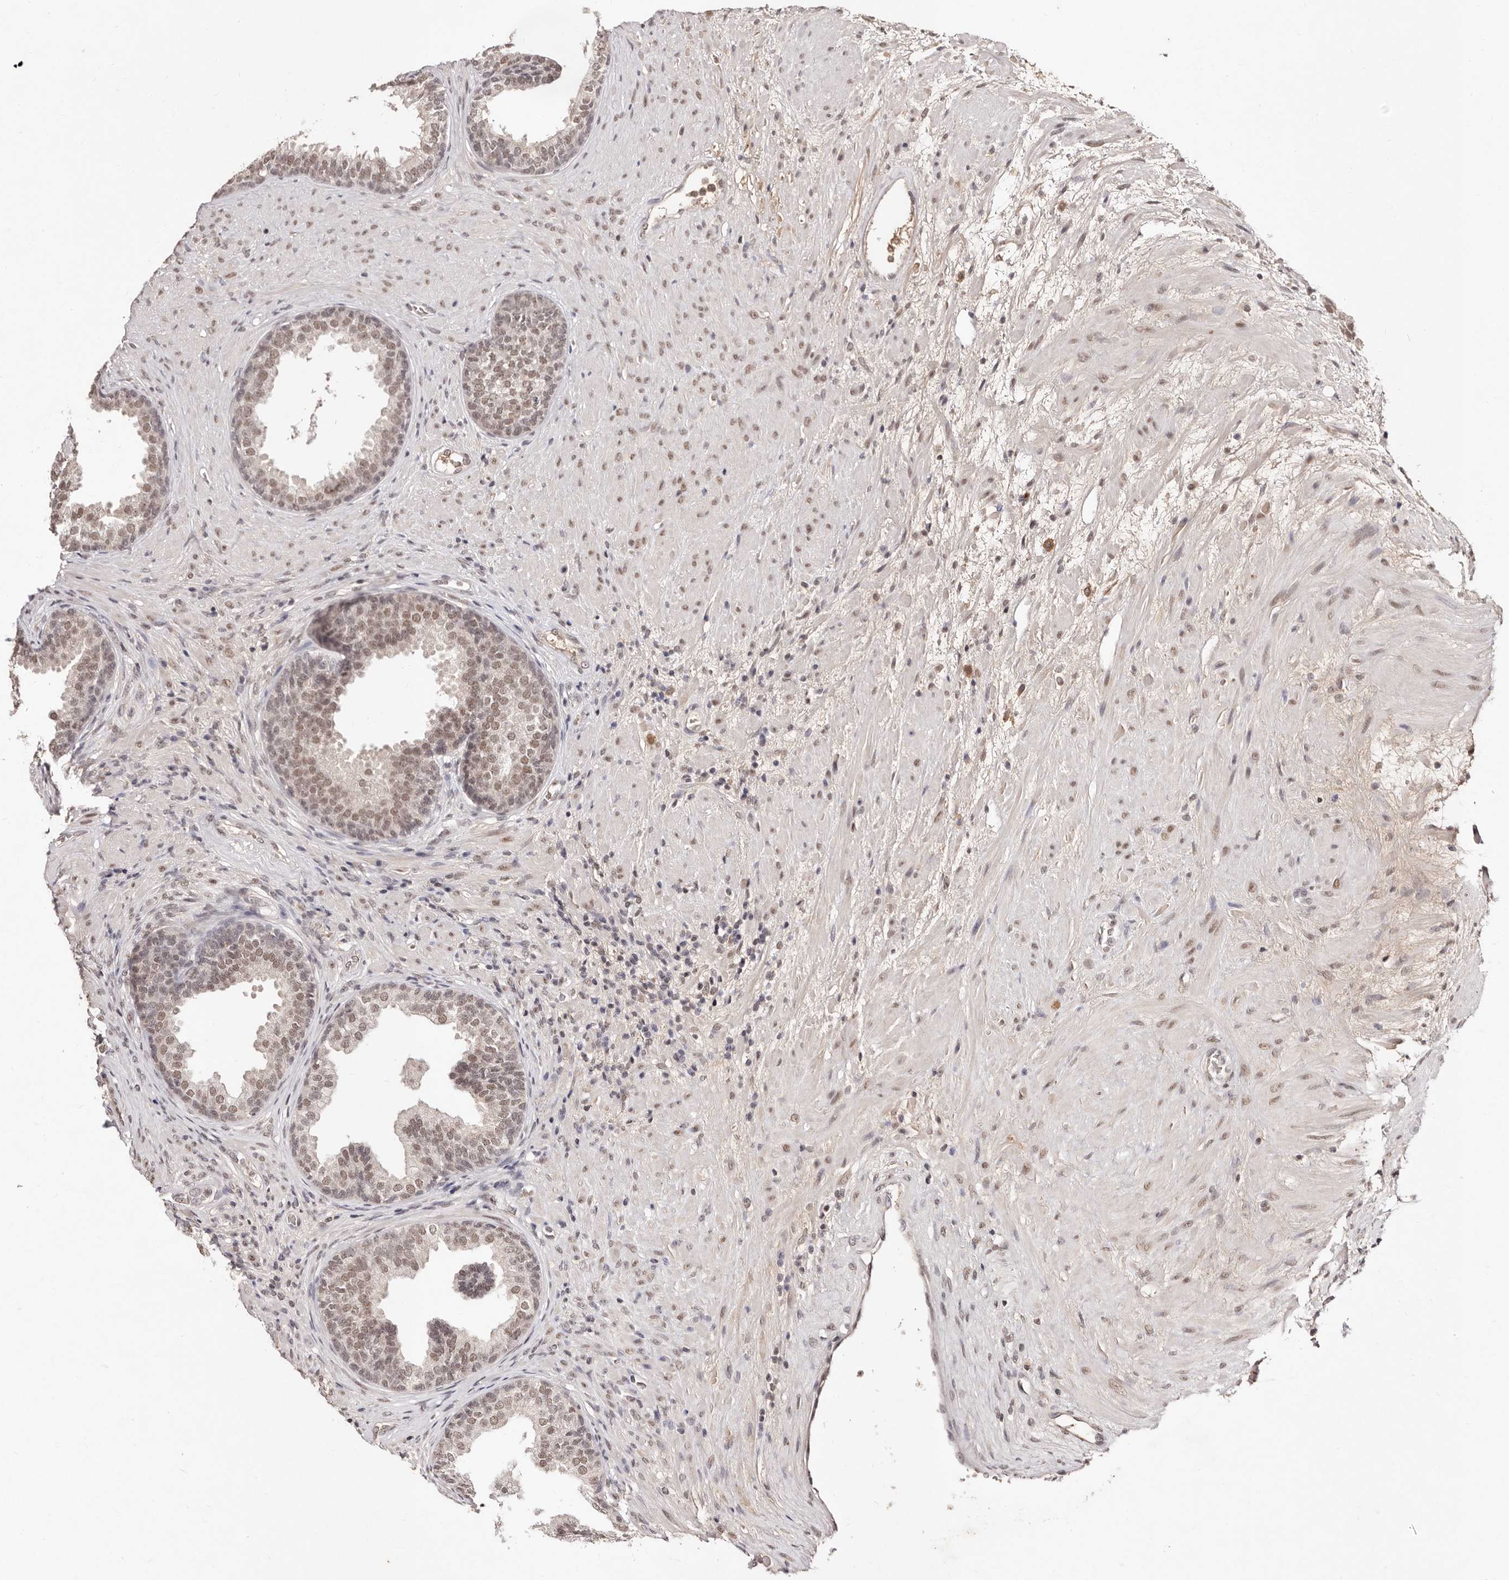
{"staining": {"intensity": "moderate", "quantity": "25%-75%", "location": "nuclear"}, "tissue": "prostate", "cell_type": "Glandular cells", "image_type": "normal", "snomed": [{"axis": "morphology", "description": "Normal tissue, NOS"}, {"axis": "topography", "description": "Prostate"}], "caption": "Brown immunohistochemical staining in benign human prostate shows moderate nuclear positivity in approximately 25%-75% of glandular cells.", "gene": "BICRAL", "patient": {"sex": "male", "age": 76}}